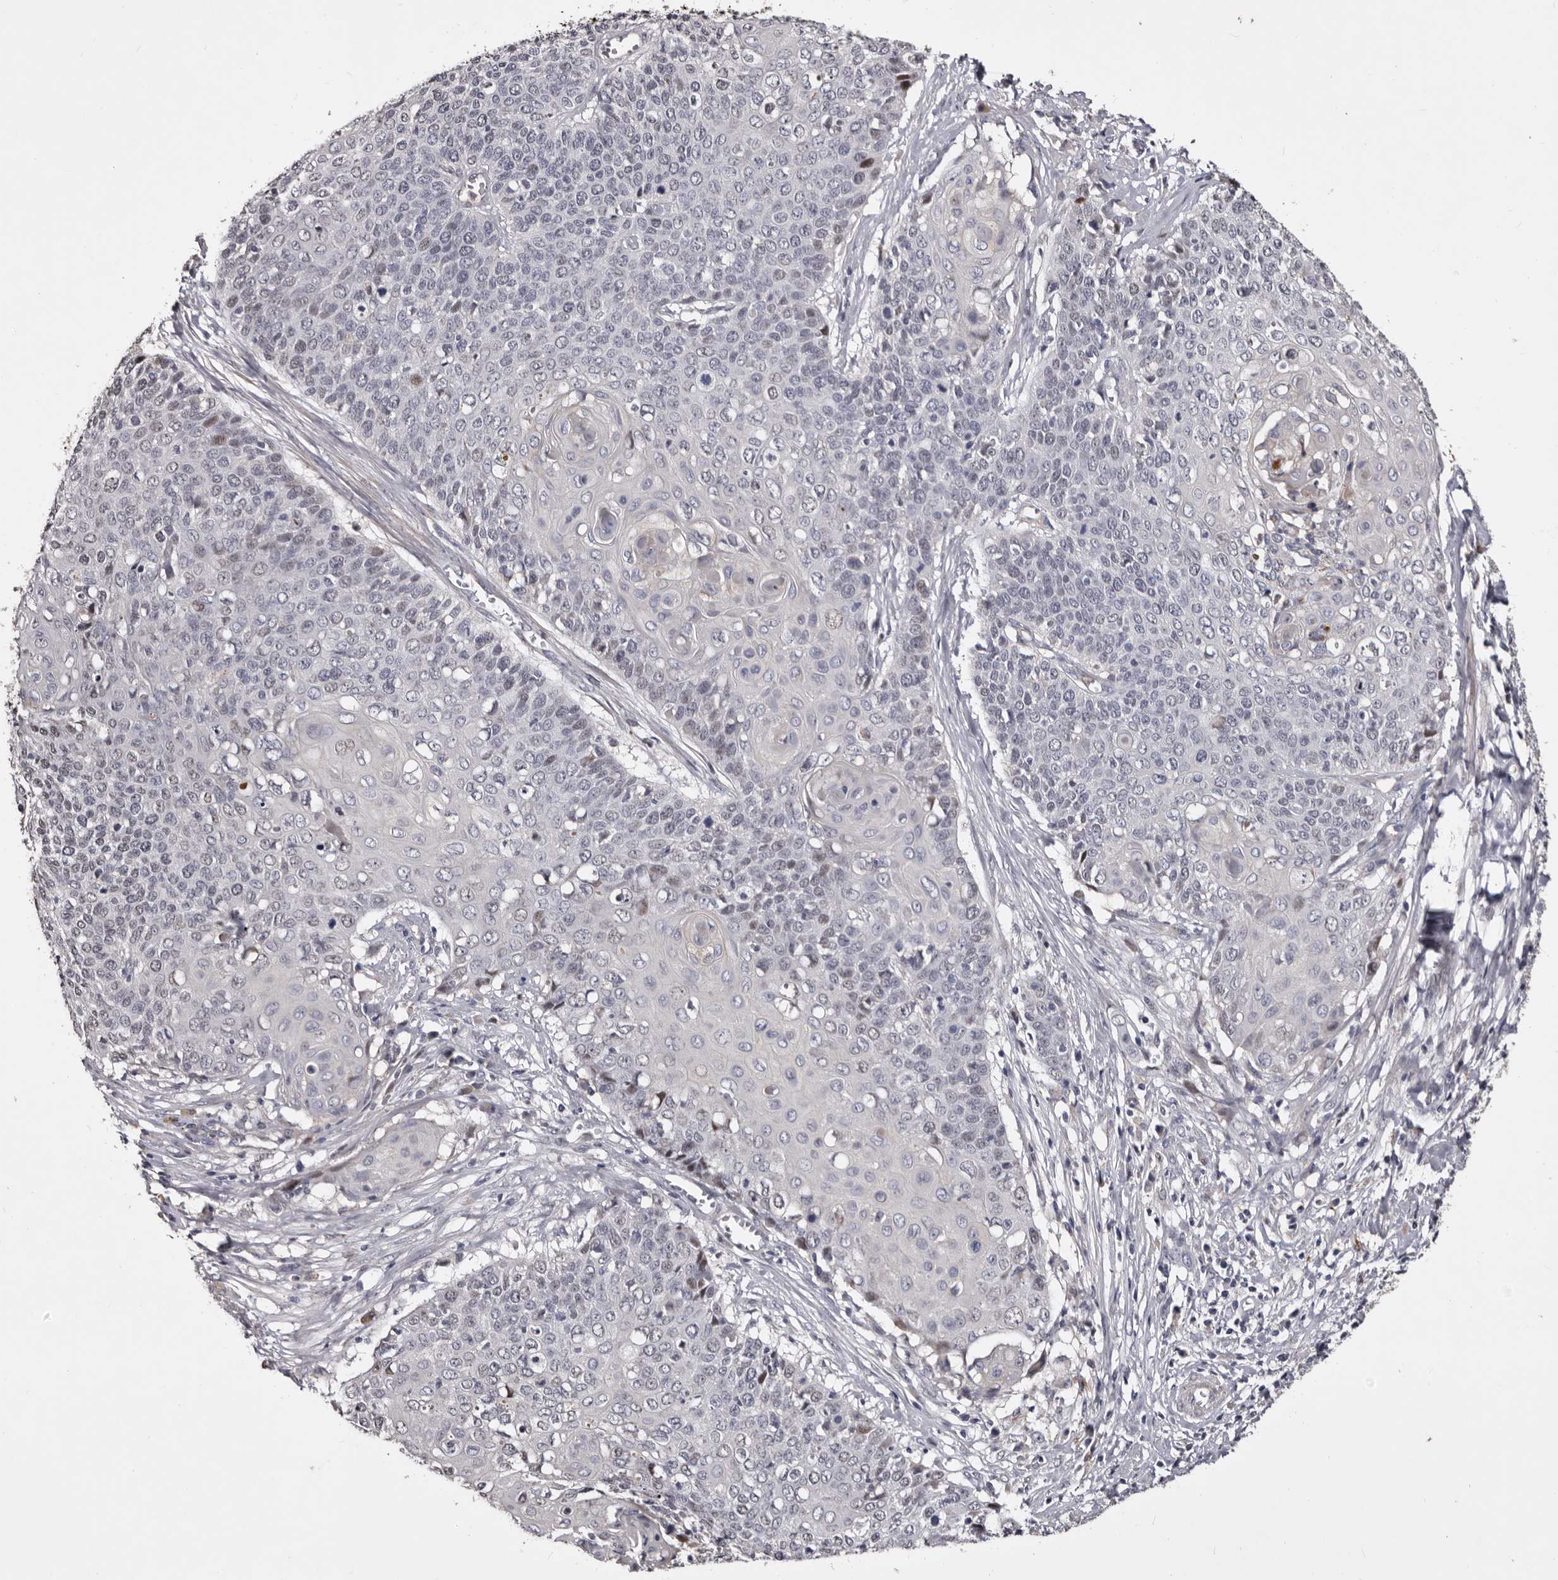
{"staining": {"intensity": "negative", "quantity": "none", "location": "none"}, "tissue": "cervical cancer", "cell_type": "Tumor cells", "image_type": "cancer", "snomed": [{"axis": "morphology", "description": "Squamous cell carcinoma, NOS"}, {"axis": "topography", "description": "Cervix"}], "caption": "This is an IHC photomicrograph of cervical squamous cell carcinoma. There is no expression in tumor cells.", "gene": "SLC10A4", "patient": {"sex": "female", "age": 39}}